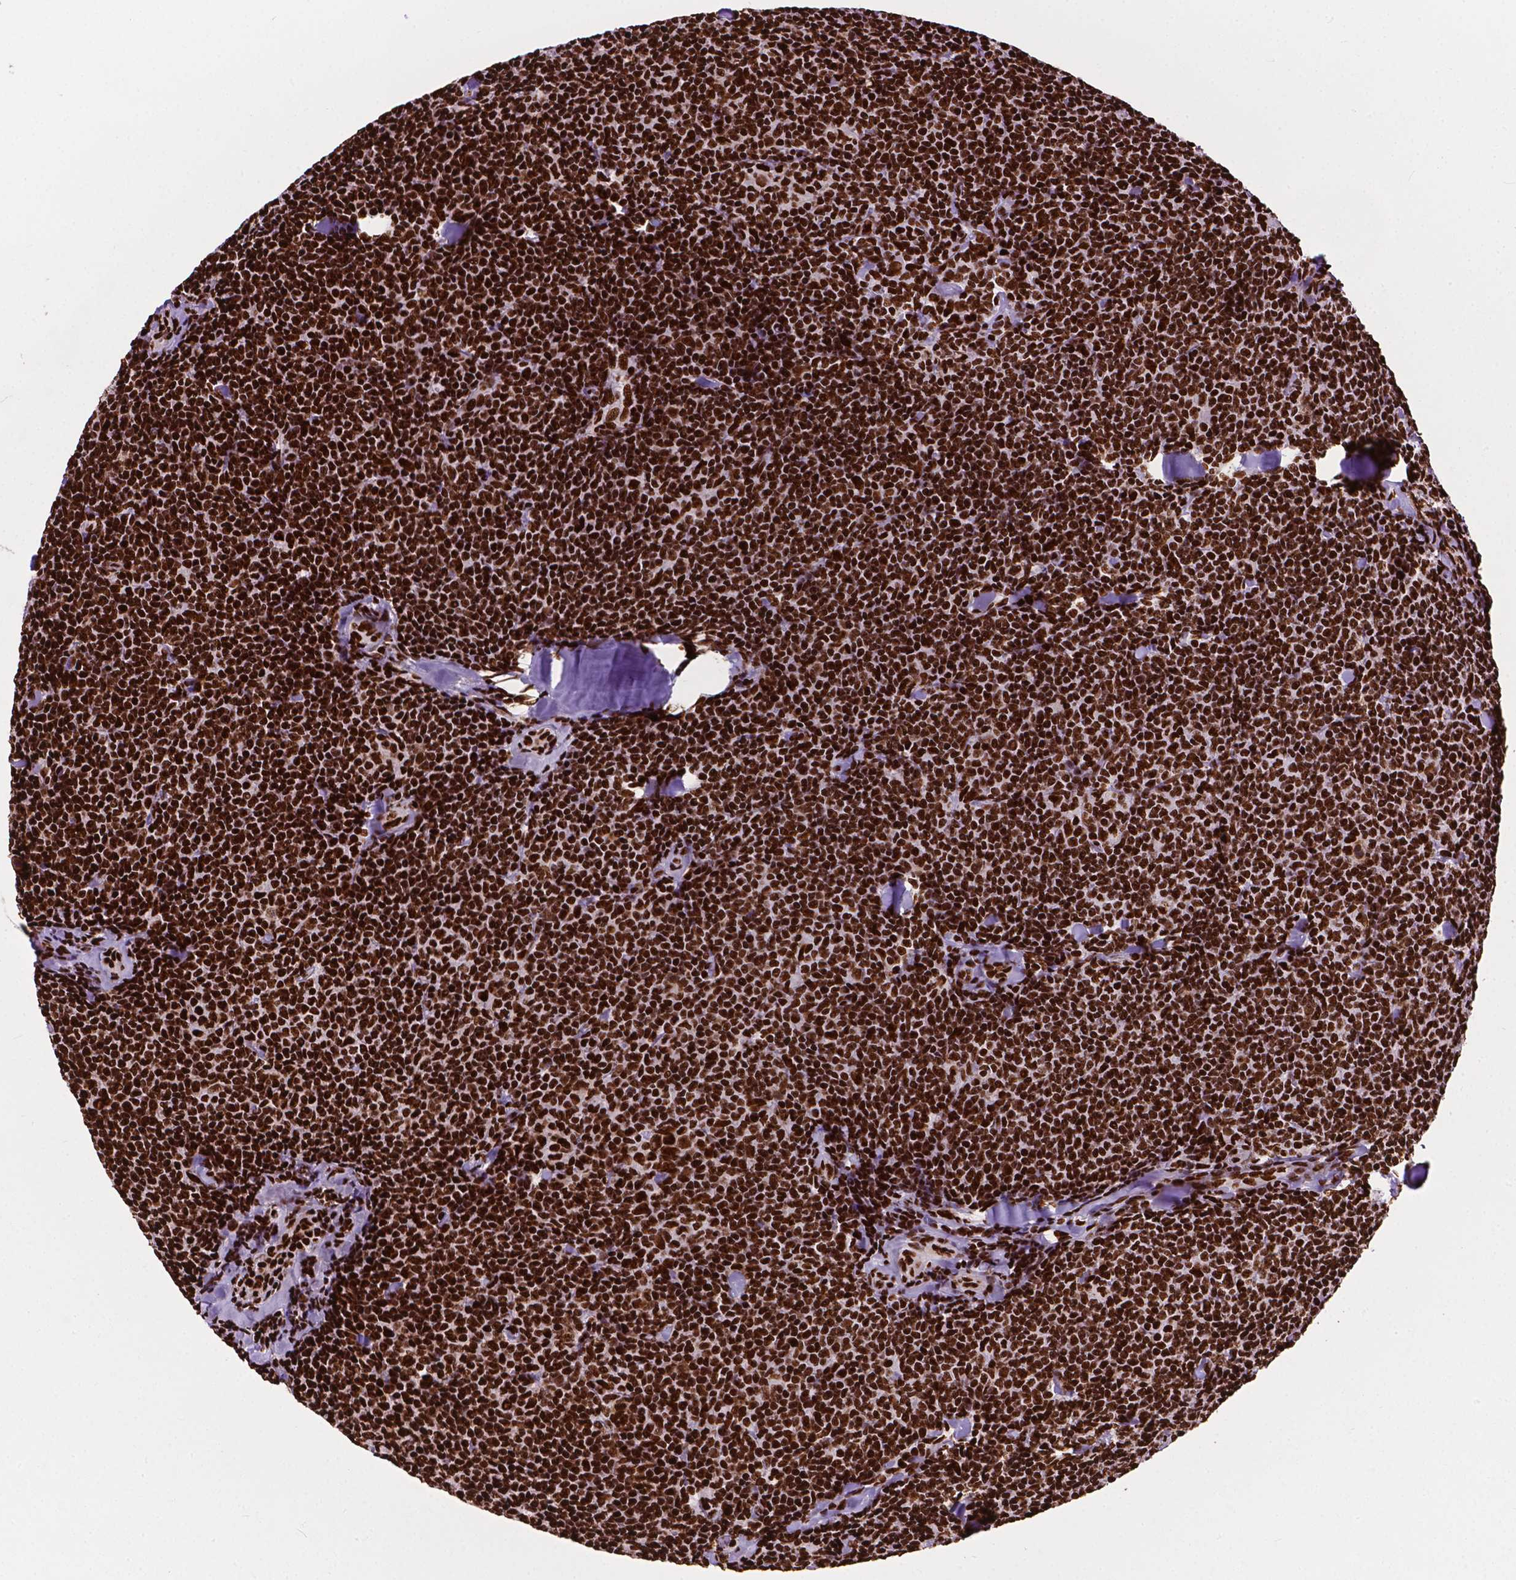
{"staining": {"intensity": "strong", "quantity": ">75%", "location": "nuclear"}, "tissue": "lymphoma", "cell_type": "Tumor cells", "image_type": "cancer", "snomed": [{"axis": "morphology", "description": "Malignant lymphoma, non-Hodgkin's type, Low grade"}, {"axis": "topography", "description": "Lymph node"}], "caption": "The image reveals staining of lymphoma, revealing strong nuclear protein expression (brown color) within tumor cells.", "gene": "SMIM5", "patient": {"sex": "female", "age": 56}}